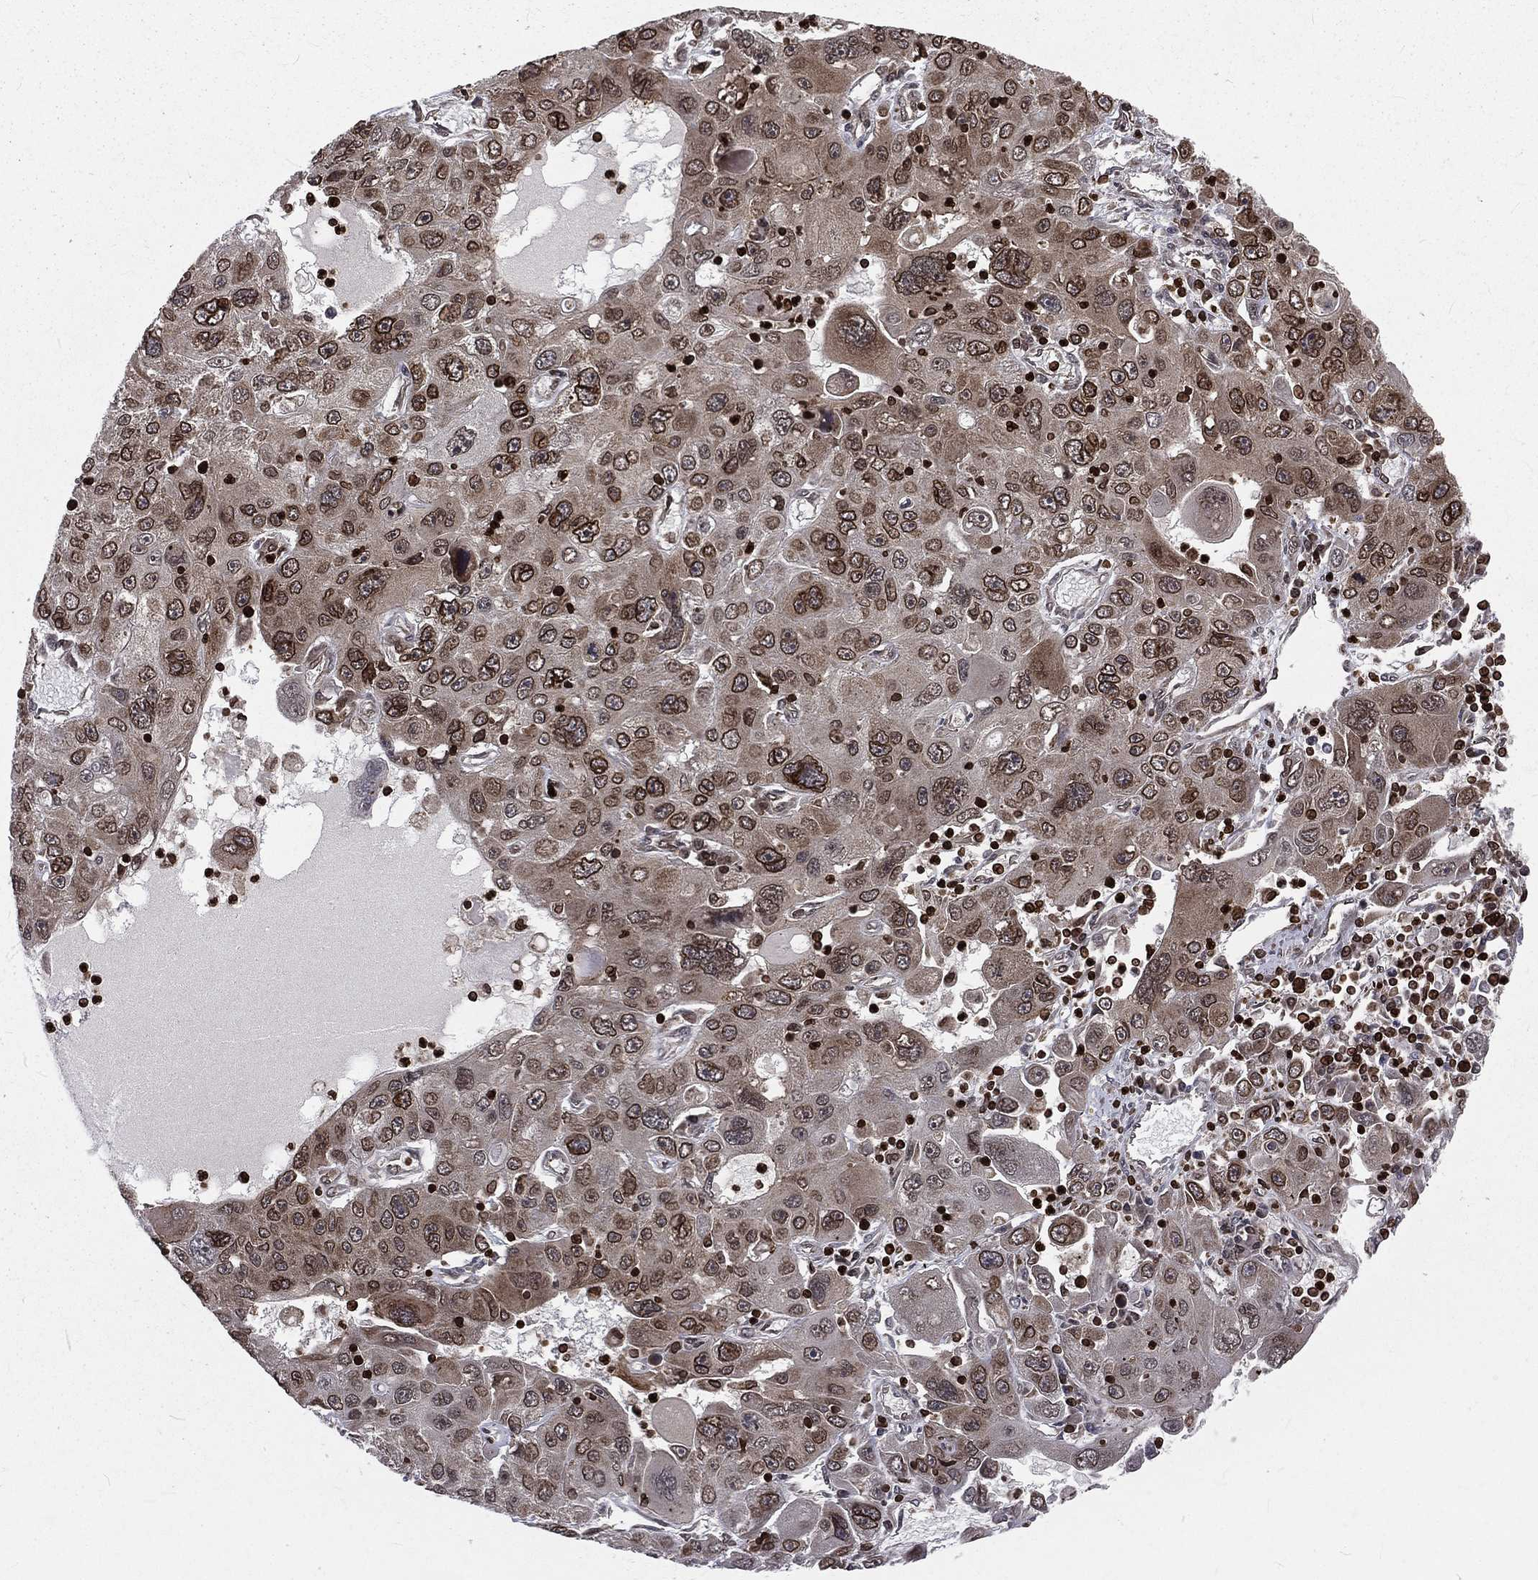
{"staining": {"intensity": "strong", "quantity": ">75%", "location": "cytoplasmic/membranous,nuclear"}, "tissue": "stomach cancer", "cell_type": "Tumor cells", "image_type": "cancer", "snomed": [{"axis": "morphology", "description": "Adenocarcinoma, NOS"}, {"axis": "topography", "description": "Stomach"}], "caption": "An immunohistochemistry photomicrograph of neoplastic tissue is shown. Protein staining in brown shows strong cytoplasmic/membranous and nuclear positivity in stomach cancer (adenocarcinoma) within tumor cells. (Brightfield microscopy of DAB IHC at high magnification).", "gene": "LBR", "patient": {"sex": "male", "age": 56}}